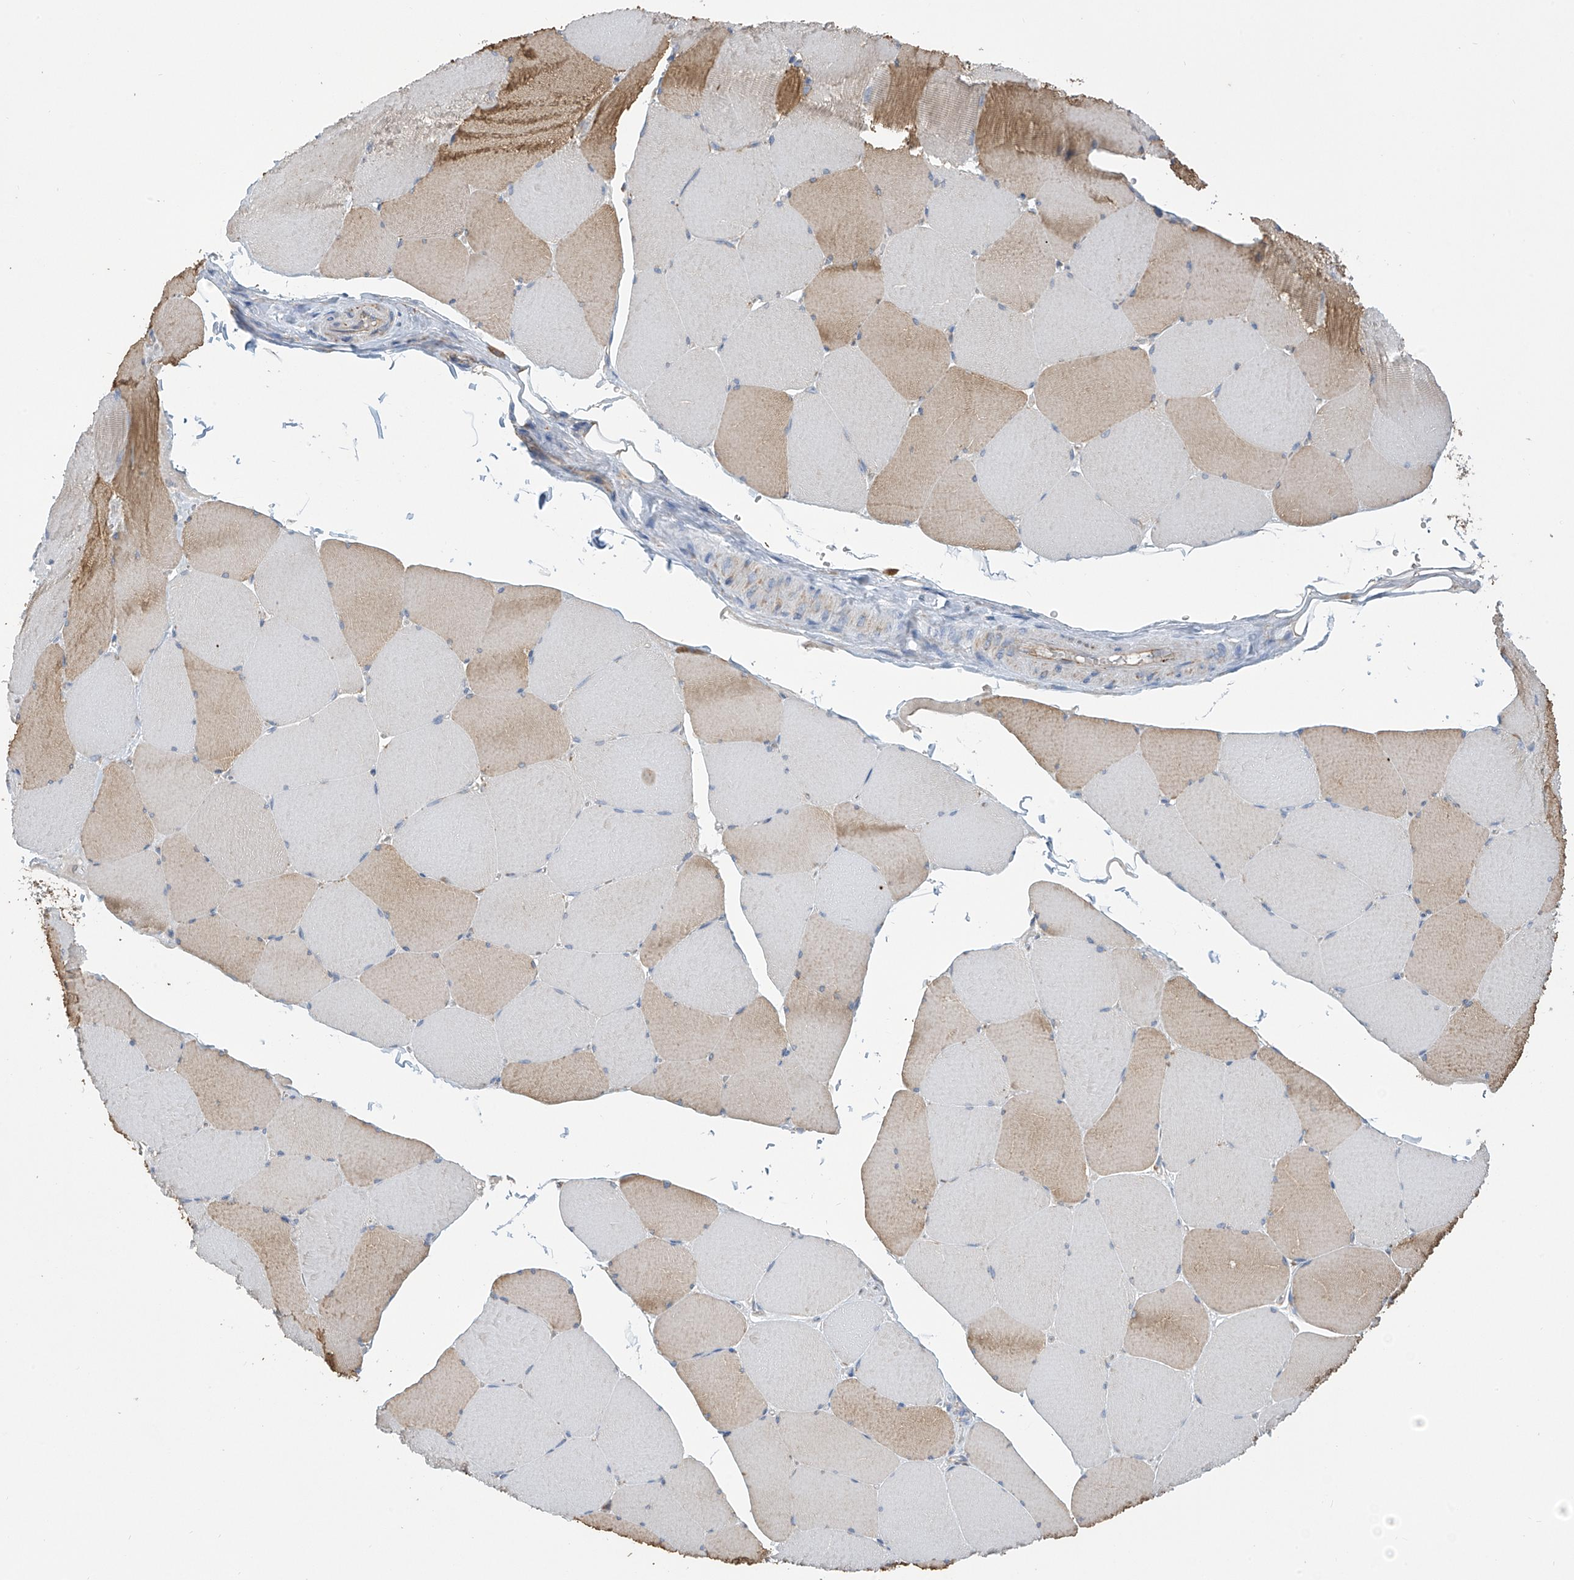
{"staining": {"intensity": "moderate", "quantity": "<25%", "location": "cytoplasmic/membranous"}, "tissue": "skeletal muscle", "cell_type": "Myocytes", "image_type": "normal", "snomed": [{"axis": "morphology", "description": "Normal tissue, NOS"}, {"axis": "topography", "description": "Skeletal muscle"}, {"axis": "topography", "description": "Head-Neck"}], "caption": "Protein expression analysis of normal human skeletal muscle reveals moderate cytoplasmic/membranous positivity in about <25% of myocytes.", "gene": "PNPT1", "patient": {"sex": "male", "age": 66}}